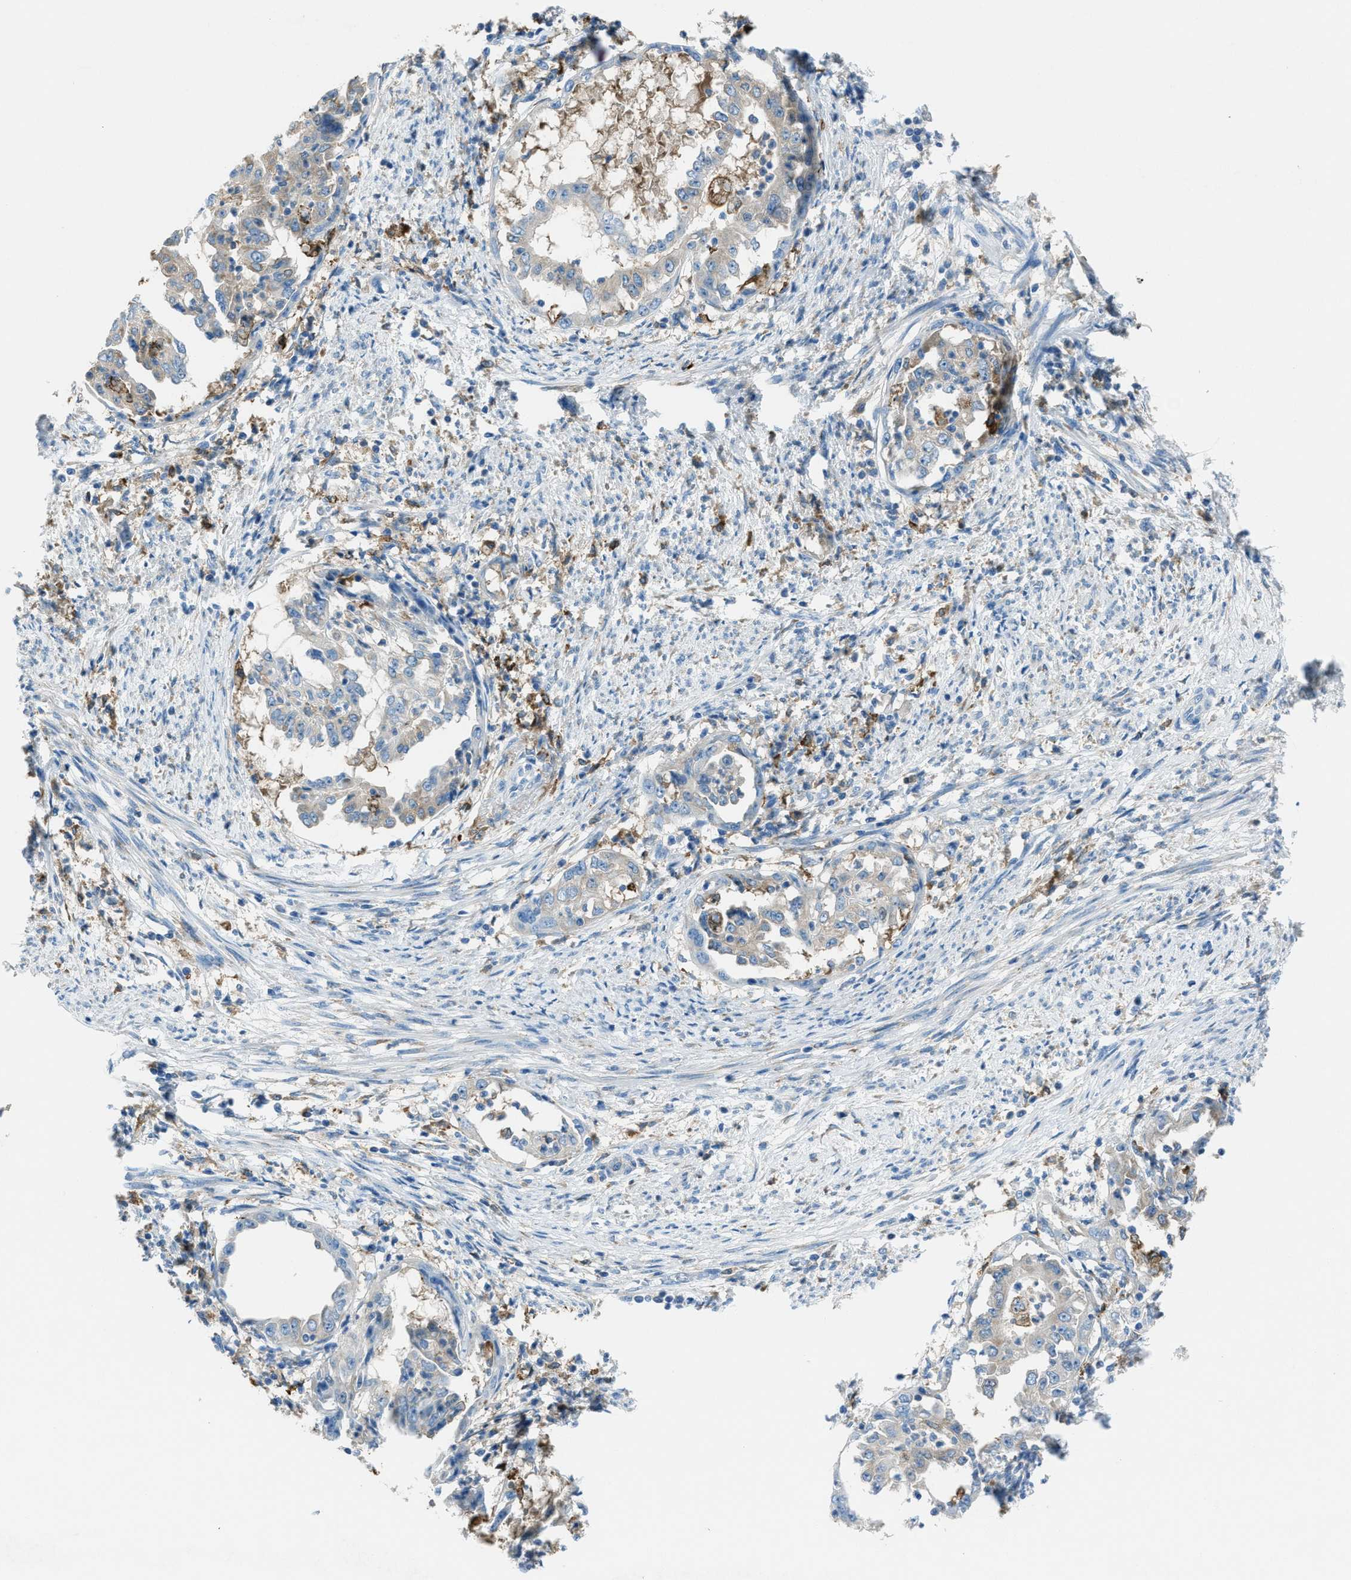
{"staining": {"intensity": "negative", "quantity": "none", "location": "none"}, "tissue": "endometrial cancer", "cell_type": "Tumor cells", "image_type": "cancer", "snomed": [{"axis": "morphology", "description": "Adenocarcinoma, NOS"}, {"axis": "topography", "description": "Endometrium"}], "caption": "Immunohistochemistry of endometrial adenocarcinoma reveals no staining in tumor cells.", "gene": "MATCAP2", "patient": {"sex": "female", "age": 85}}